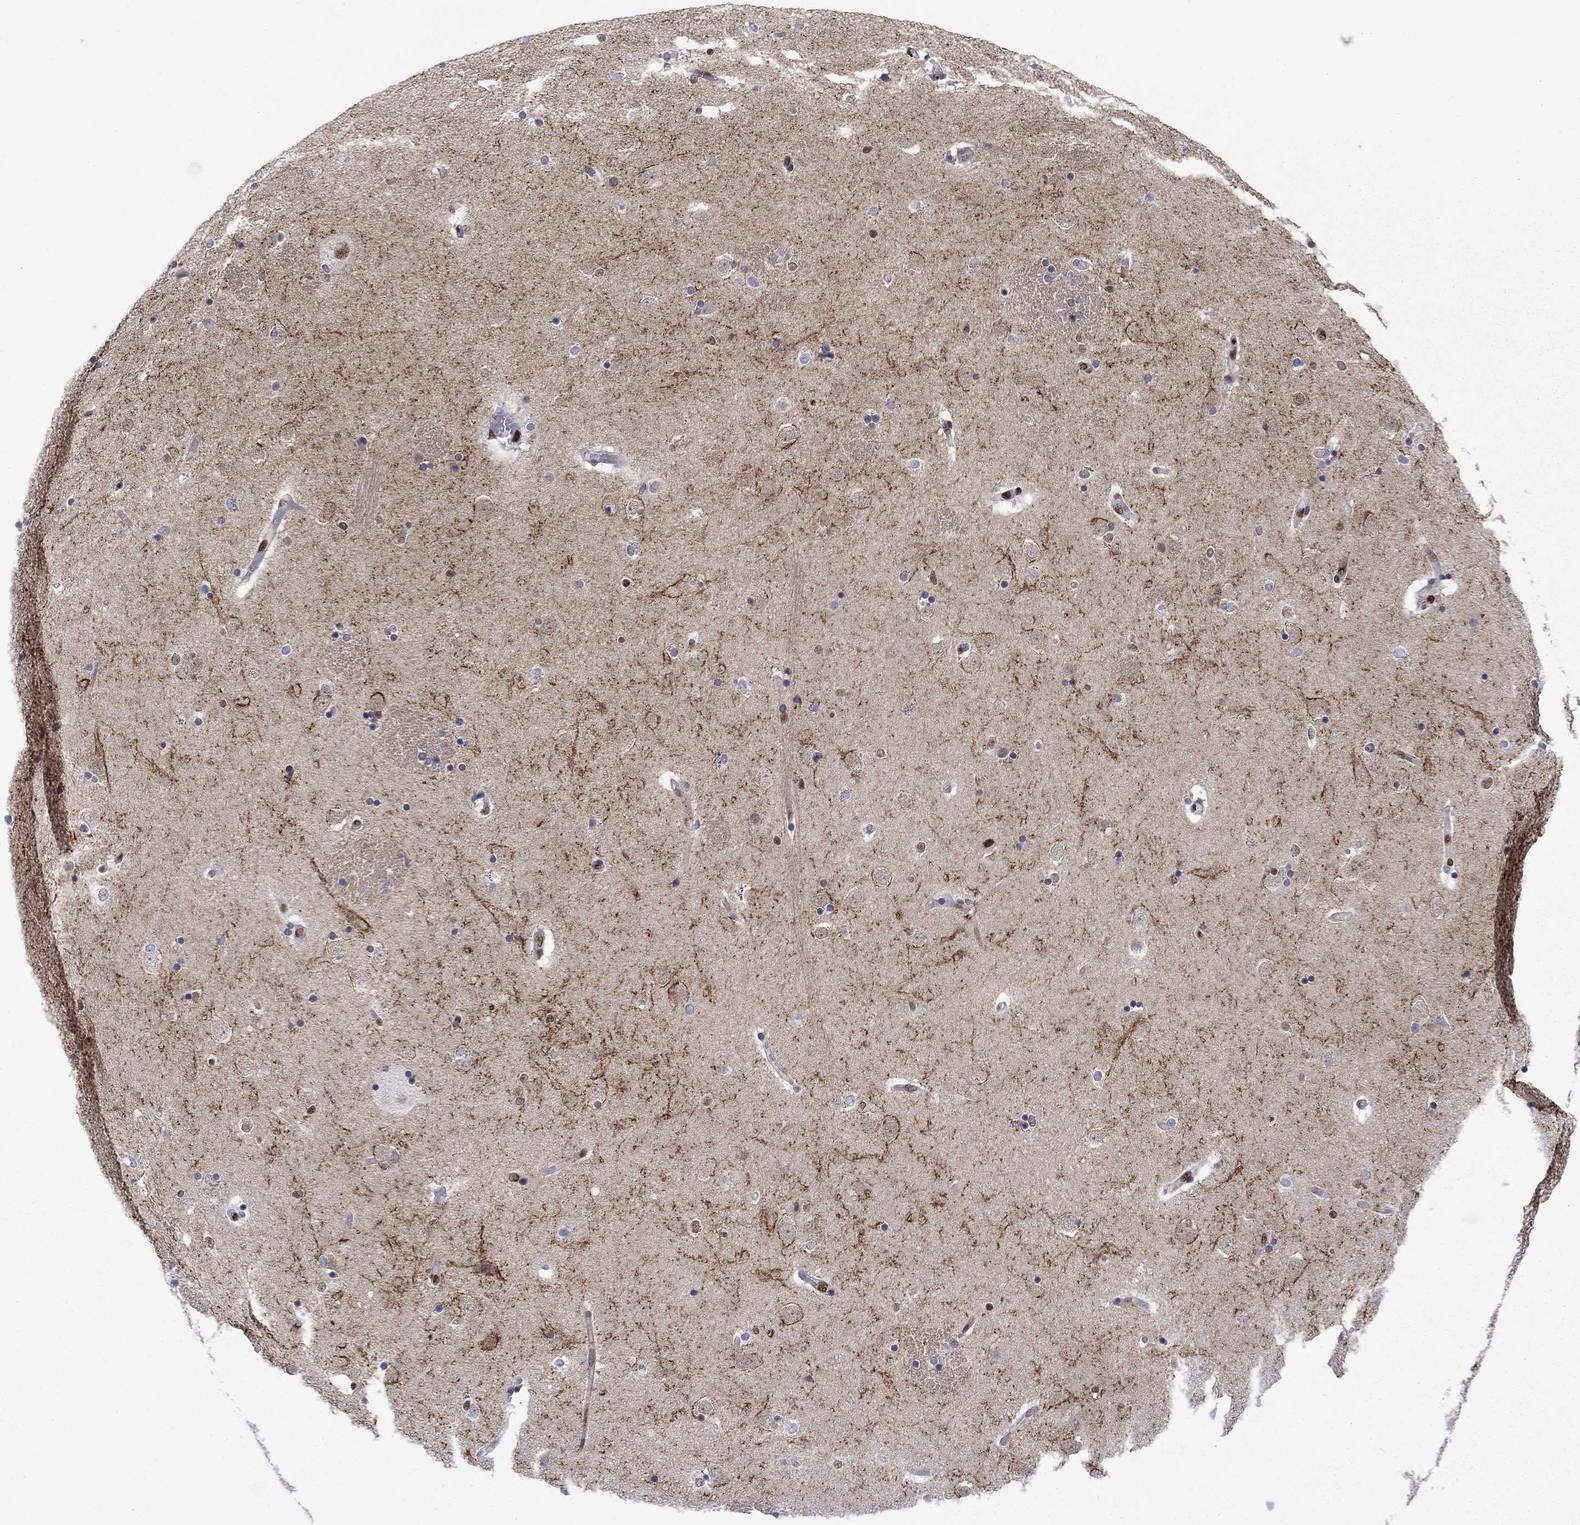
{"staining": {"intensity": "strong", "quantity": "<25%", "location": "nuclear"}, "tissue": "caudate", "cell_type": "Glial cells", "image_type": "normal", "snomed": [{"axis": "morphology", "description": "Normal tissue, NOS"}, {"axis": "topography", "description": "Lateral ventricle wall"}], "caption": "IHC (DAB (3,3'-diaminobenzidine)) staining of unremarkable human caudate shows strong nuclear protein staining in approximately <25% of glial cells.", "gene": "RPRD1B", "patient": {"sex": "male", "age": 51}}